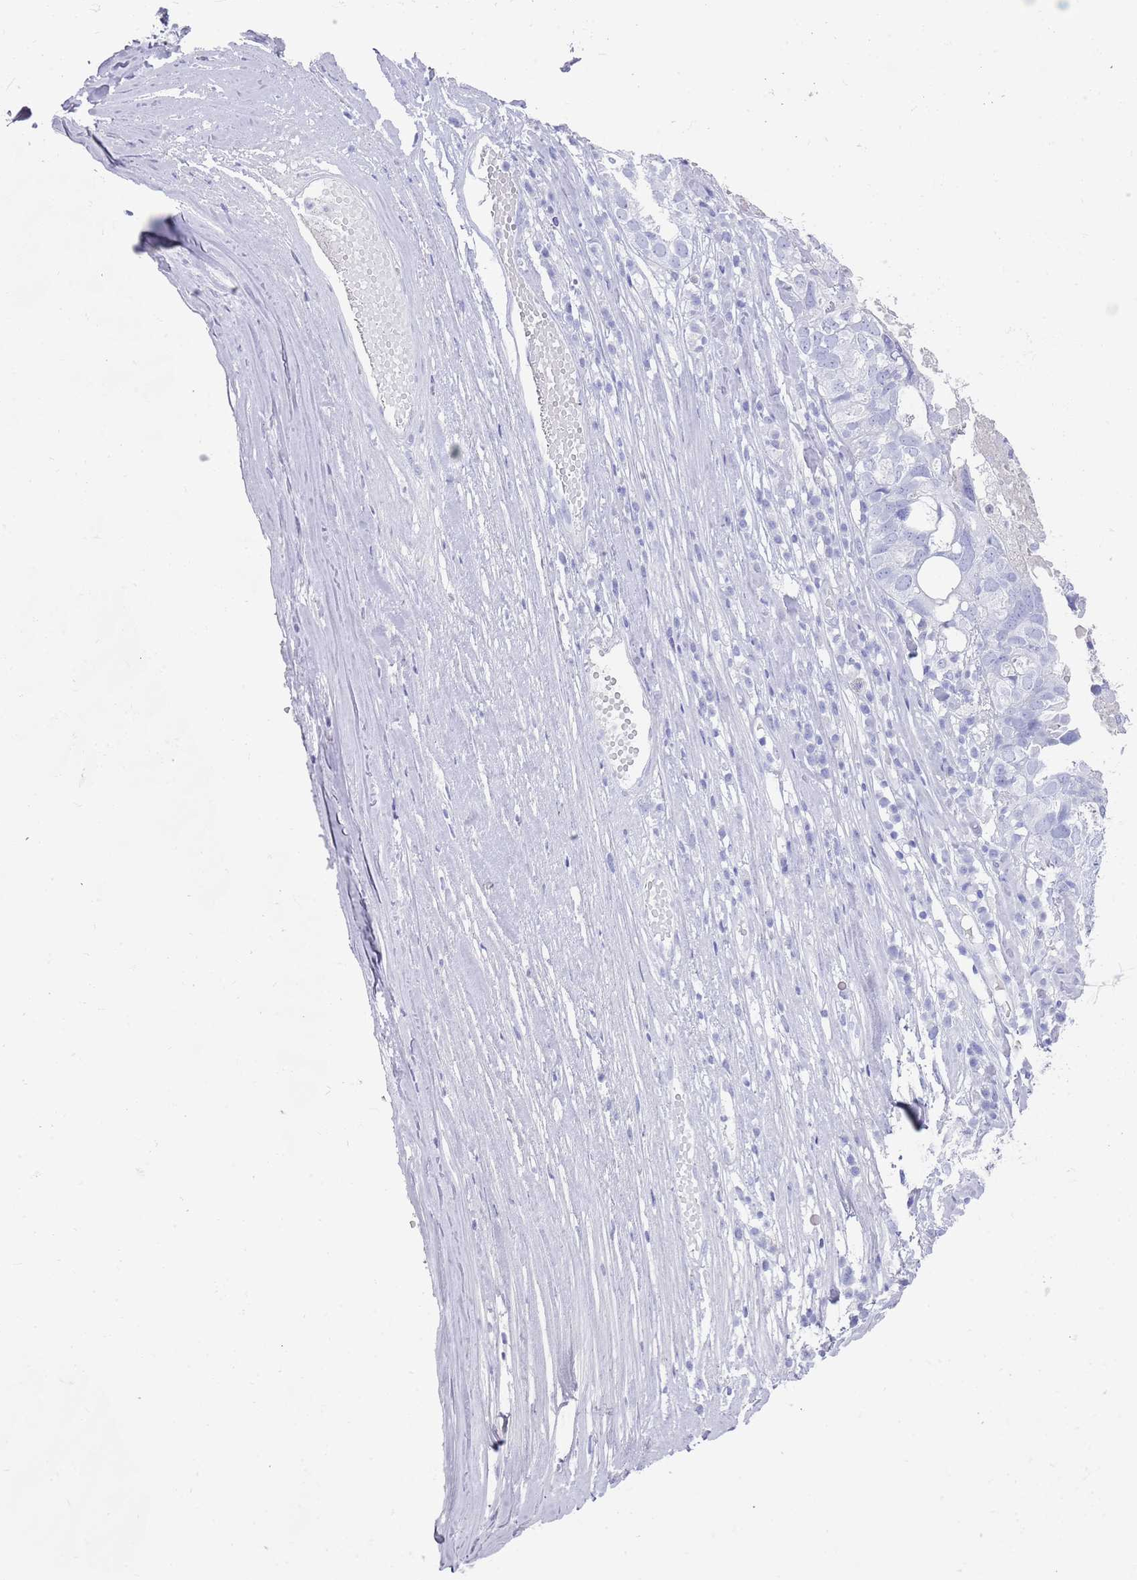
{"staining": {"intensity": "negative", "quantity": "none", "location": "none"}, "tissue": "ovarian cancer", "cell_type": "Tumor cells", "image_type": "cancer", "snomed": [{"axis": "morphology", "description": "Carcinoma, endometroid"}, {"axis": "topography", "description": "Ovary"}], "caption": "Immunohistochemistry micrograph of ovarian cancer (endometroid carcinoma) stained for a protein (brown), which reveals no expression in tumor cells.", "gene": "MYADML2", "patient": {"sex": "female", "age": 62}}